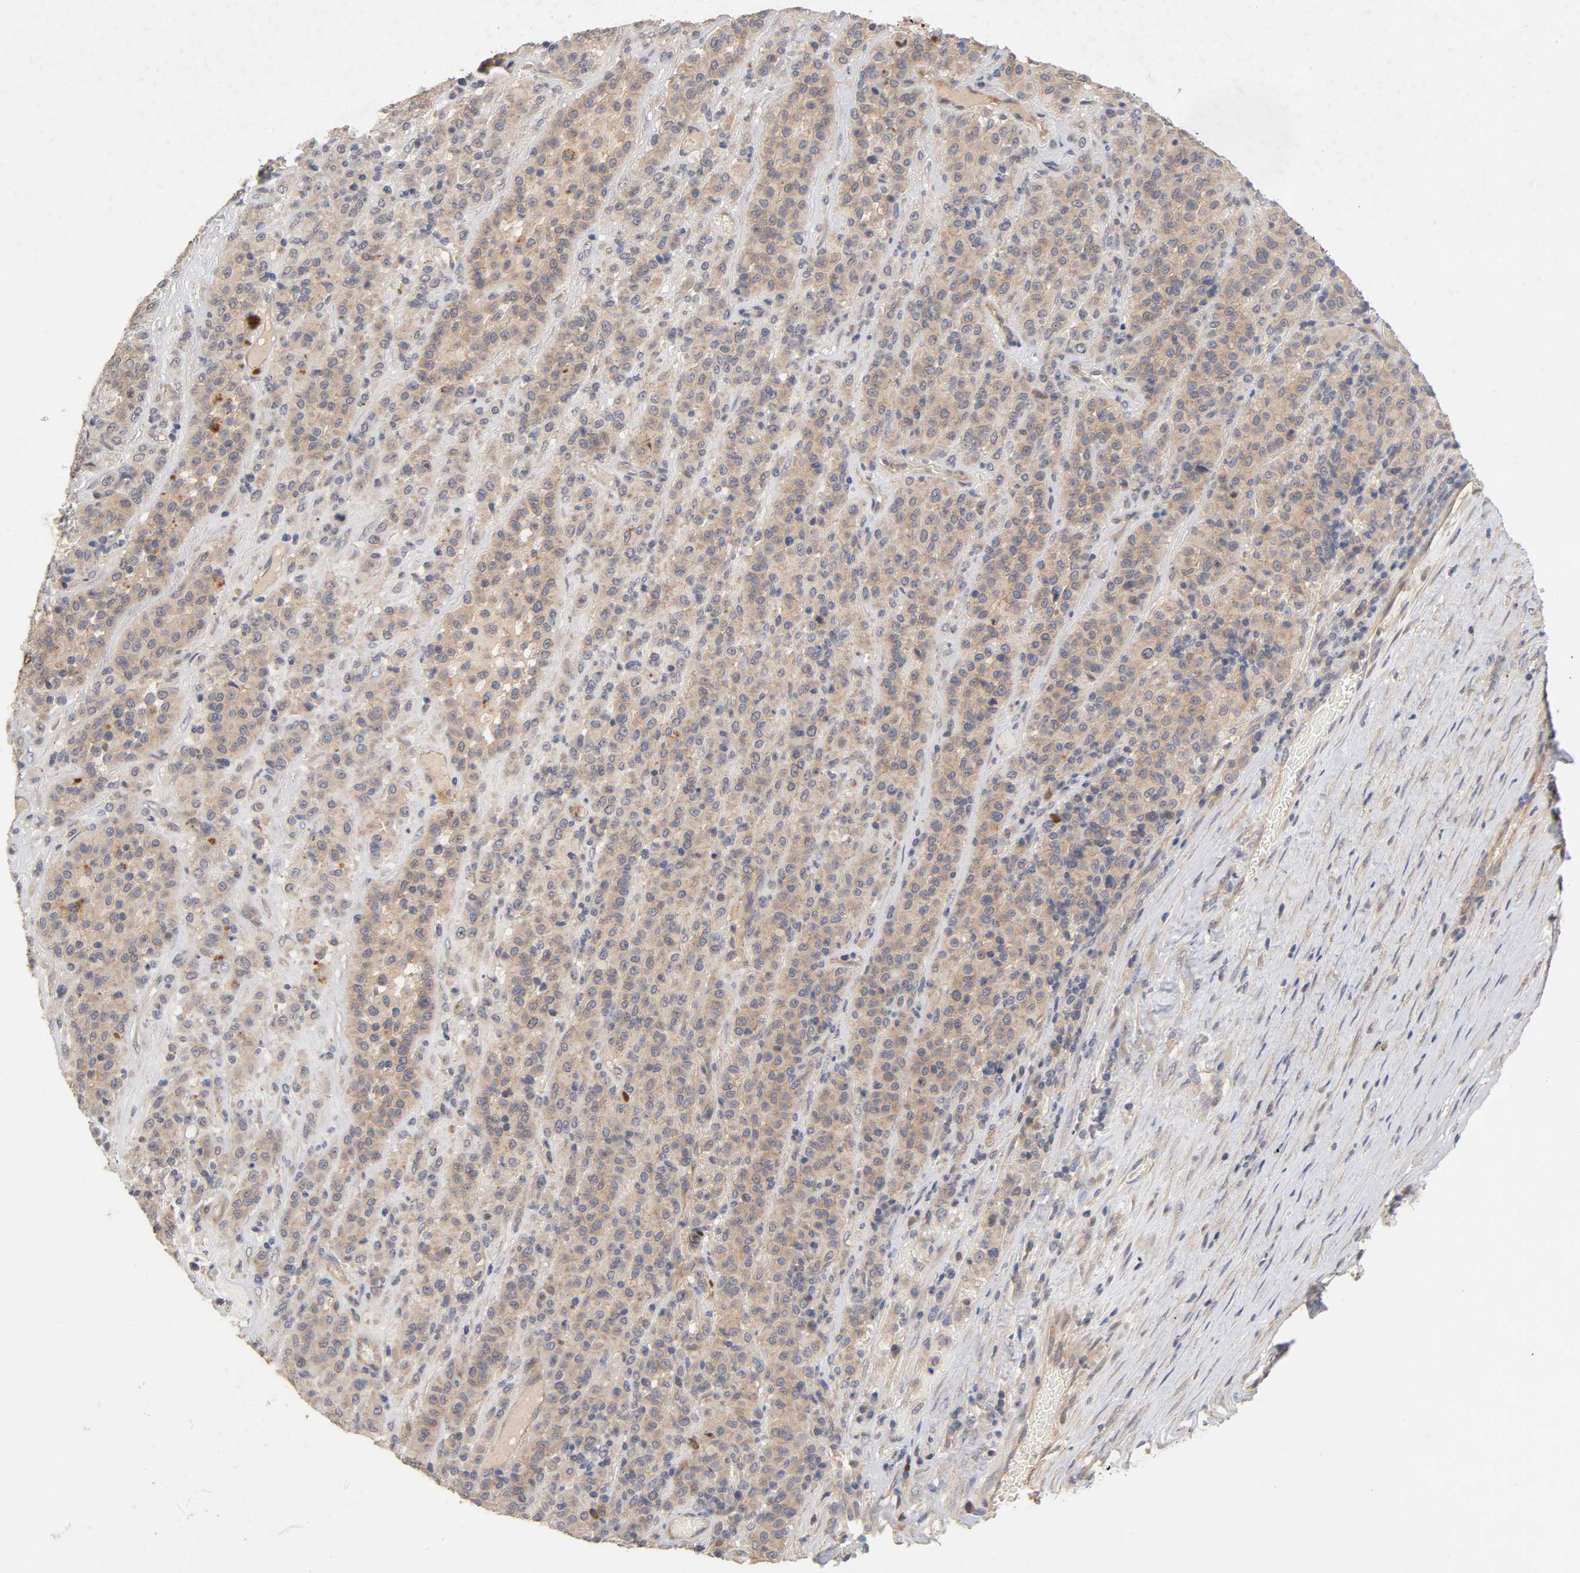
{"staining": {"intensity": "moderate", "quantity": ">75%", "location": "cytoplasmic/membranous"}, "tissue": "melanoma", "cell_type": "Tumor cells", "image_type": "cancer", "snomed": [{"axis": "morphology", "description": "Malignant melanoma, Metastatic site"}, {"axis": "topography", "description": "Pancreas"}], "caption": "About >75% of tumor cells in human melanoma show moderate cytoplasmic/membranous protein positivity as visualized by brown immunohistochemical staining.", "gene": "PDZD11", "patient": {"sex": "female", "age": 30}}